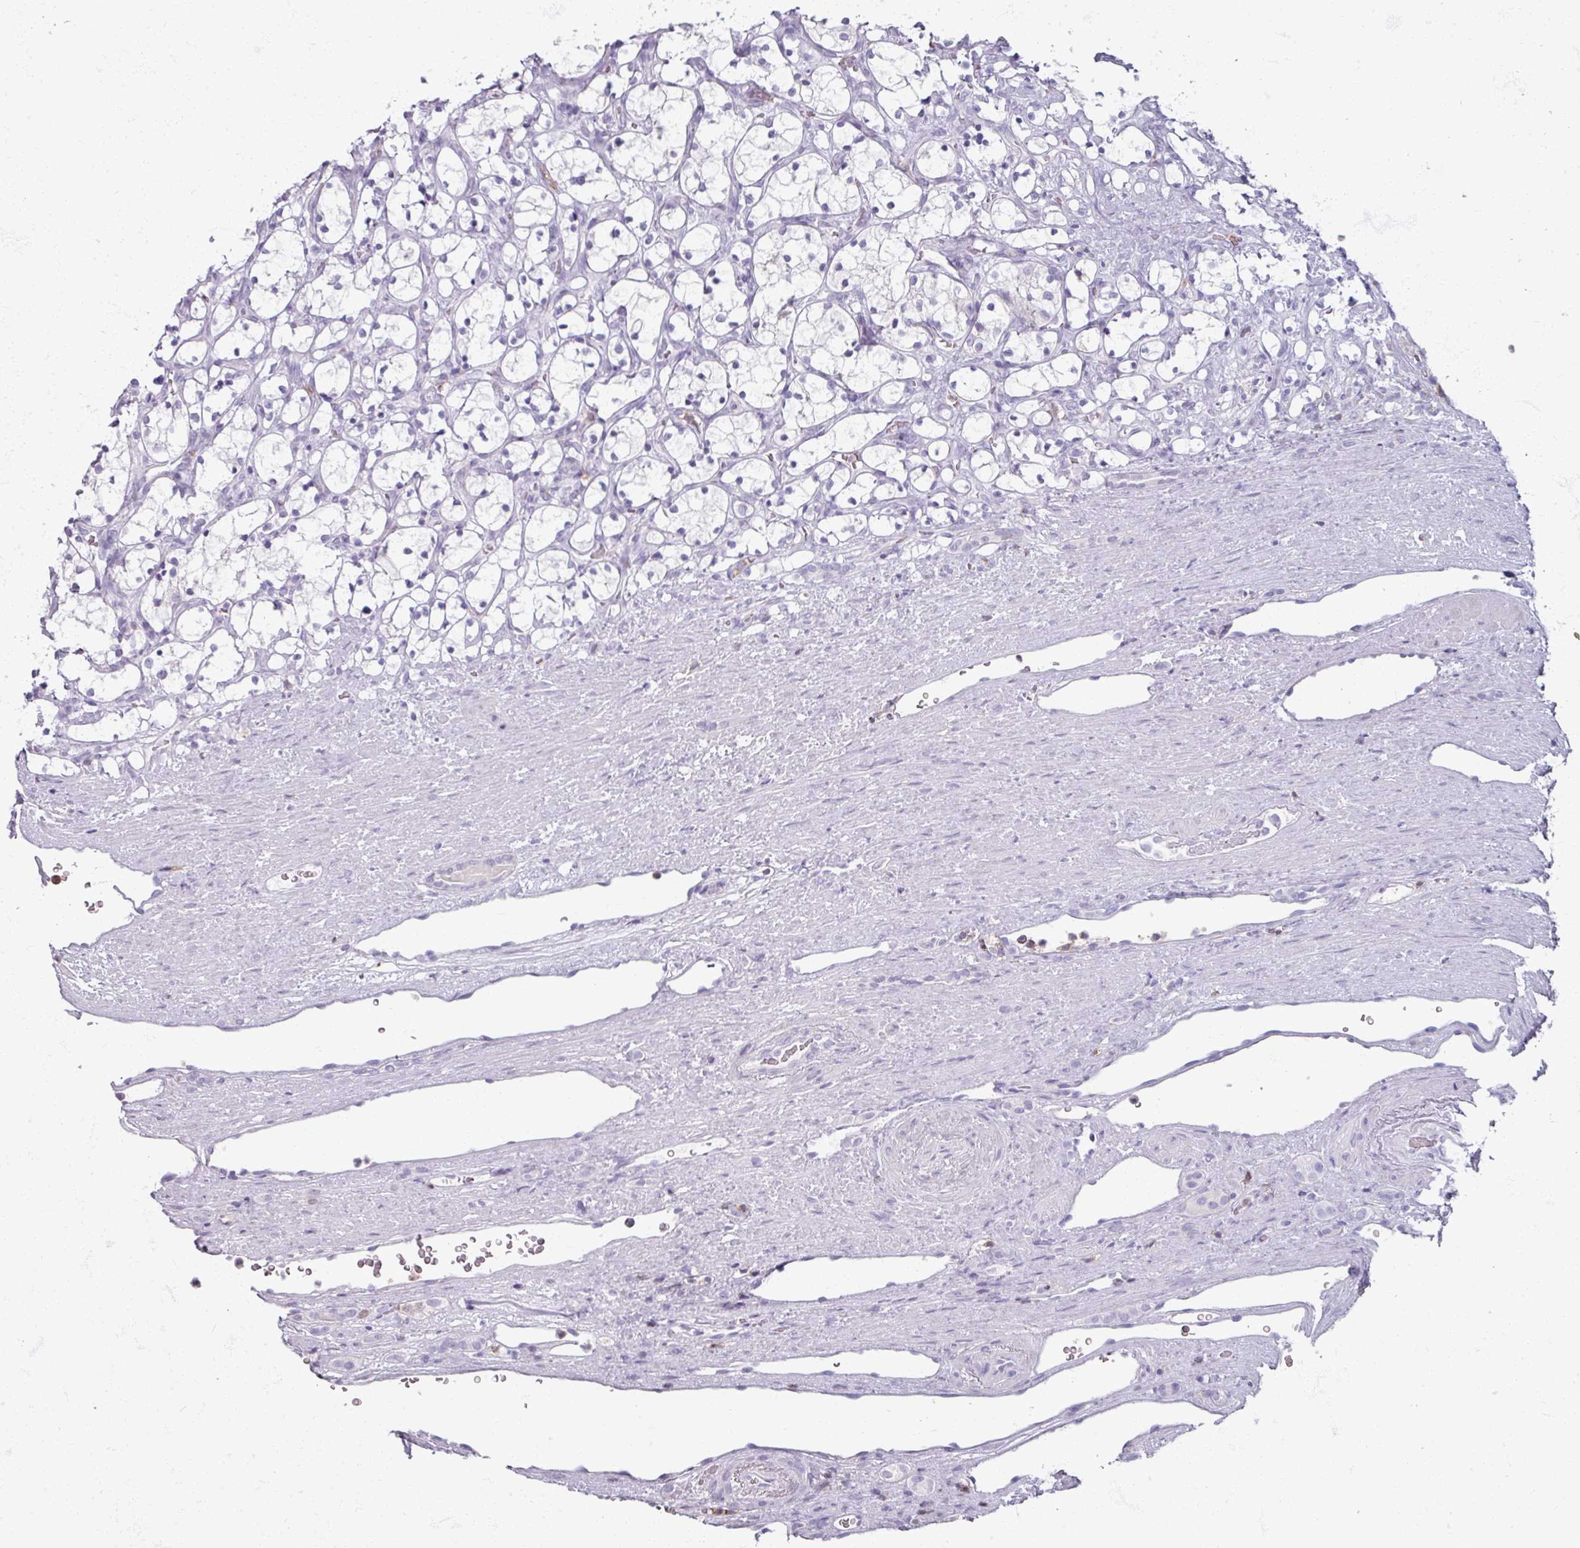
{"staining": {"intensity": "negative", "quantity": "none", "location": "none"}, "tissue": "renal cancer", "cell_type": "Tumor cells", "image_type": "cancer", "snomed": [{"axis": "morphology", "description": "Adenocarcinoma, NOS"}, {"axis": "topography", "description": "Kidney"}], "caption": "Renal cancer (adenocarcinoma) was stained to show a protein in brown. There is no significant staining in tumor cells.", "gene": "PTPRC", "patient": {"sex": "female", "age": 69}}